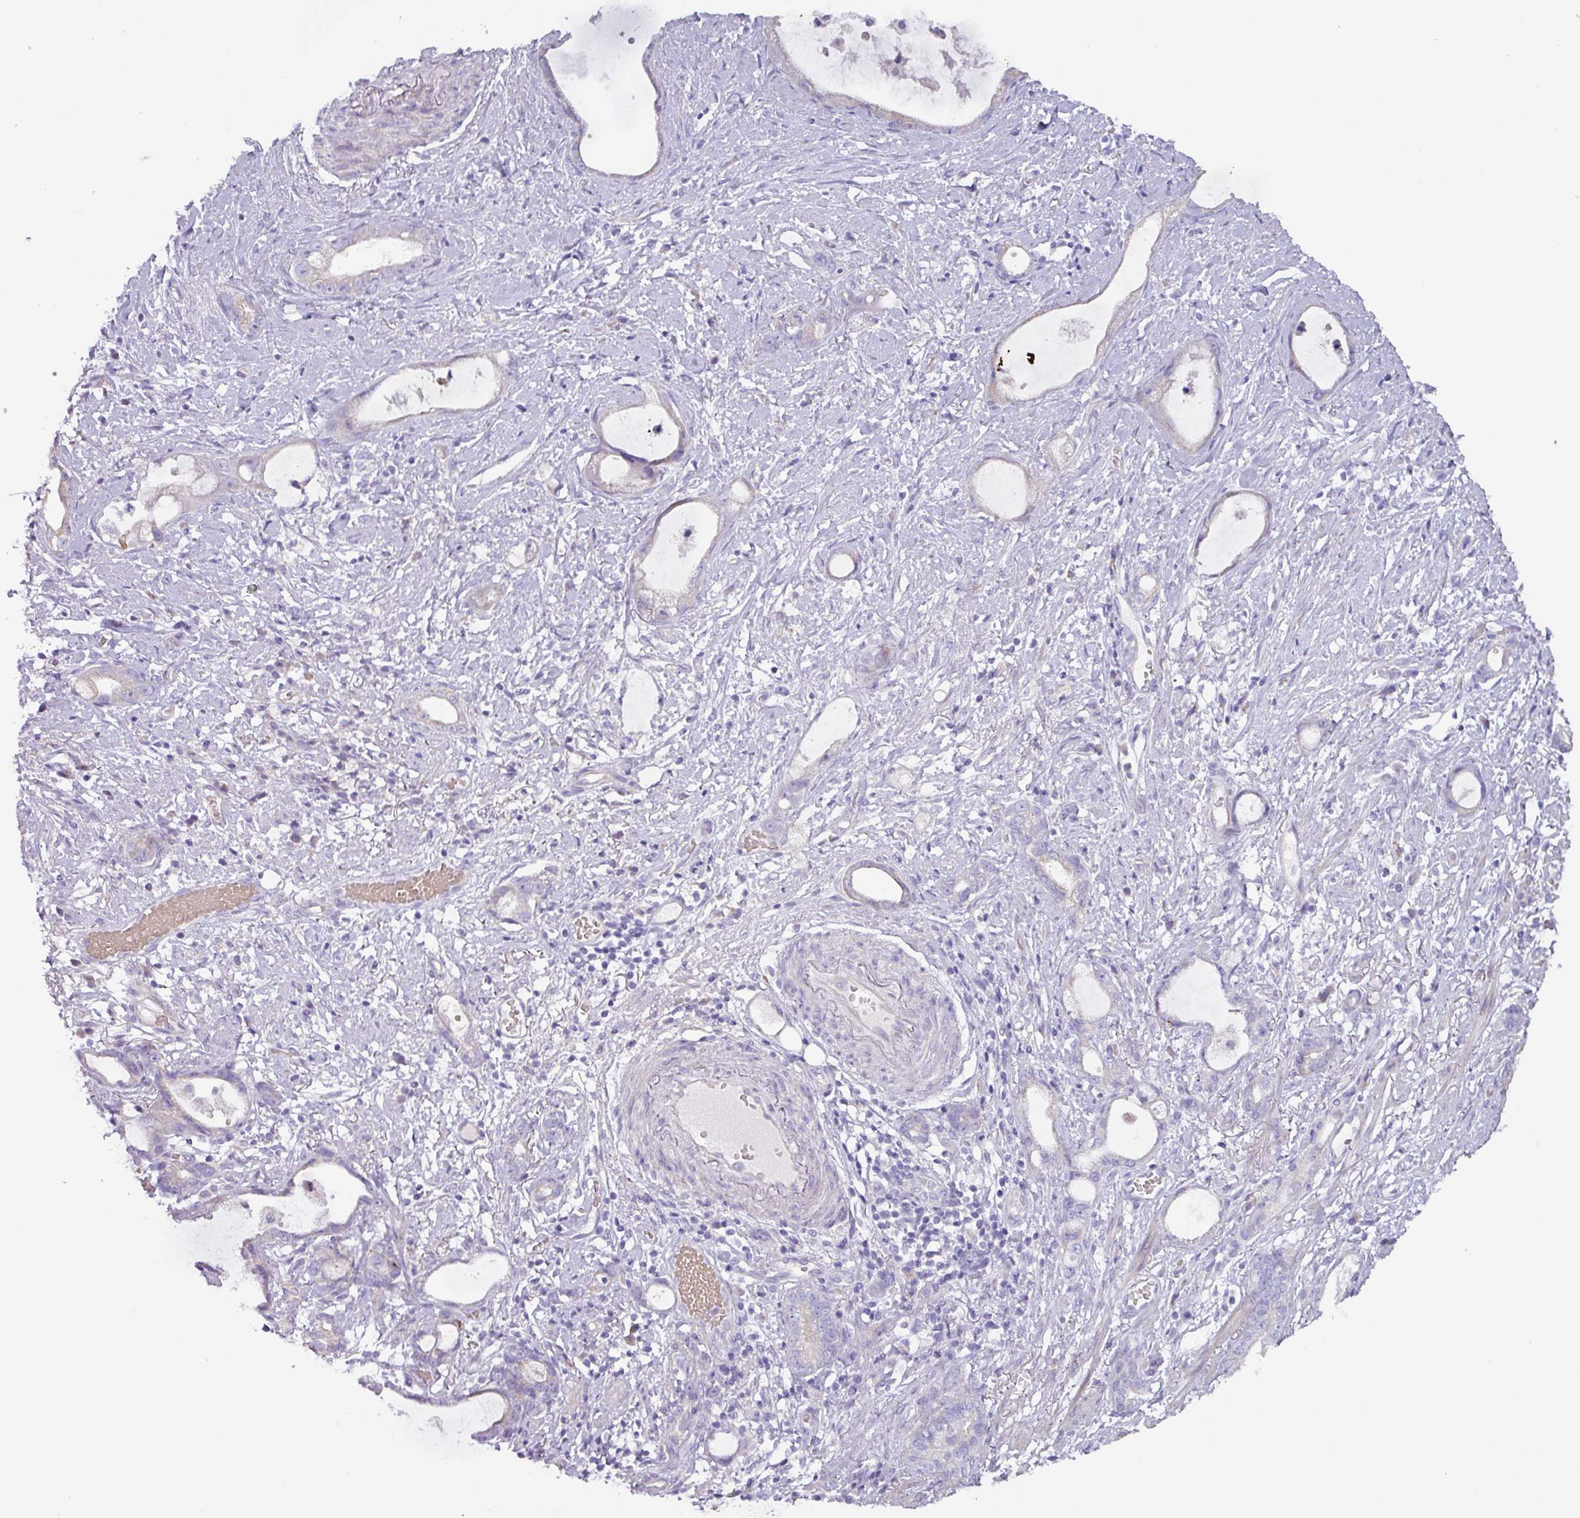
{"staining": {"intensity": "negative", "quantity": "none", "location": "none"}, "tissue": "stomach cancer", "cell_type": "Tumor cells", "image_type": "cancer", "snomed": [{"axis": "morphology", "description": "Adenocarcinoma, NOS"}, {"axis": "topography", "description": "Stomach"}], "caption": "The image reveals no significant staining in tumor cells of adenocarcinoma (stomach).", "gene": "RGS16", "patient": {"sex": "male", "age": 55}}